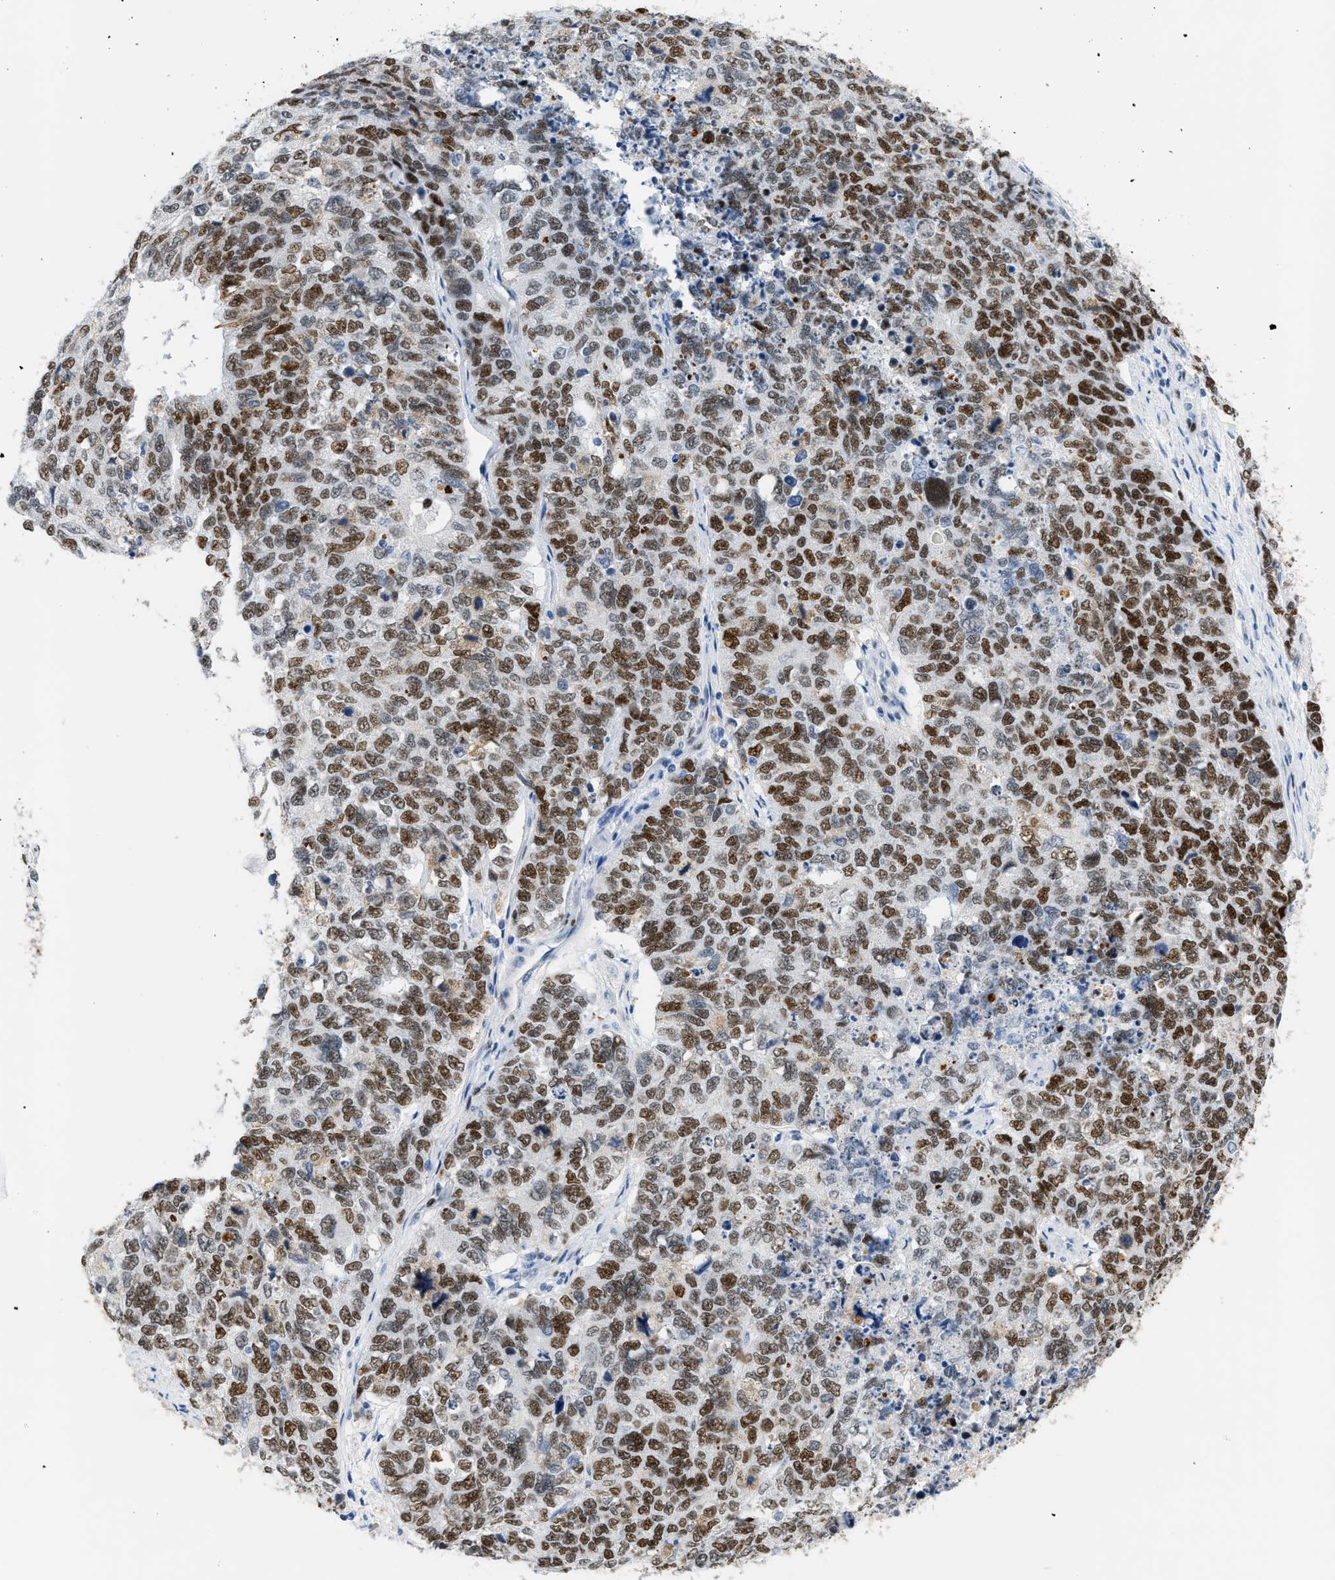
{"staining": {"intensity": "moderate", "quantity": ">75%", "location": "nuclear"}, "tissue": "cervical cancer", "cell_type": "Tumor cells", "image_type": "cancer", "snomed": [{"axis": "morphology", "description": "Squamous cell carcinoma, NOS"}, {"axis": "topography", "description": "Cervix"}], "caption": "Immunohistochemistry (DAB (3,3'-diaminobenzidine)) staining of cervical cancer exhibits moderate nuclear protein expression in approximately >75% of tumor cells. (DAB = brown stain, brightfield microscopy at high magnification).", "gene": "MCM7", "patient": {"sex": "female", "age": 63}}